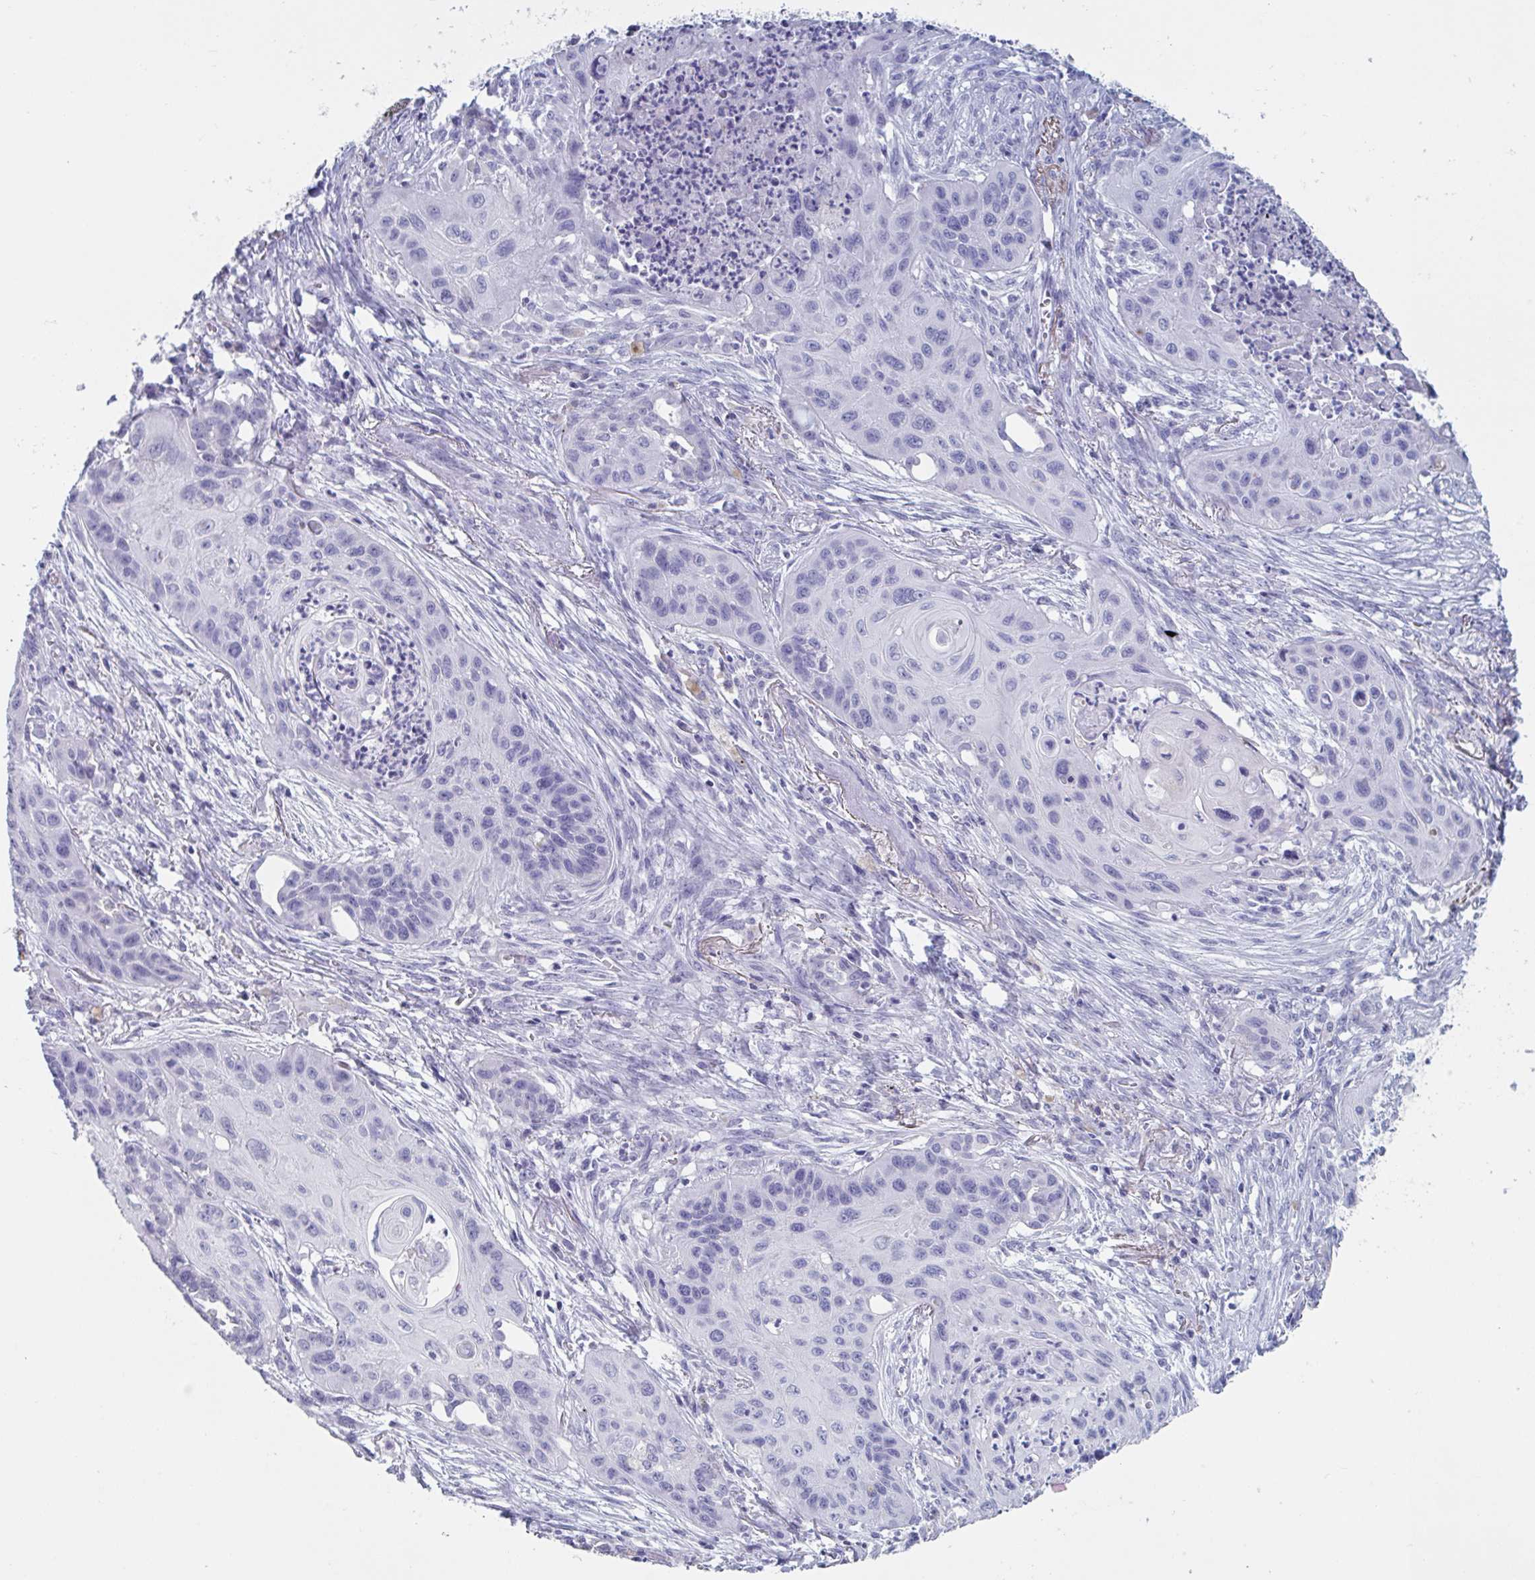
{"staining": {"intensity": "negative", "quantity": "none", "location": "none"}, "tissue": "lung cancer", "cell_type": "Tumor cells", "image_type": "cancer", "snomed": [{"axis": "morphology", "description": "Squamous cell carcinoma, NOS"}, {"axis": "topography", "description": "Lung"}], "caption": "Lung cancer stained for a protein using immunohistochemistry (IHC) shows no positivity tumor cells.", "gene": "NDUFC2", "patient": {"sex": "male", "age": 71}}